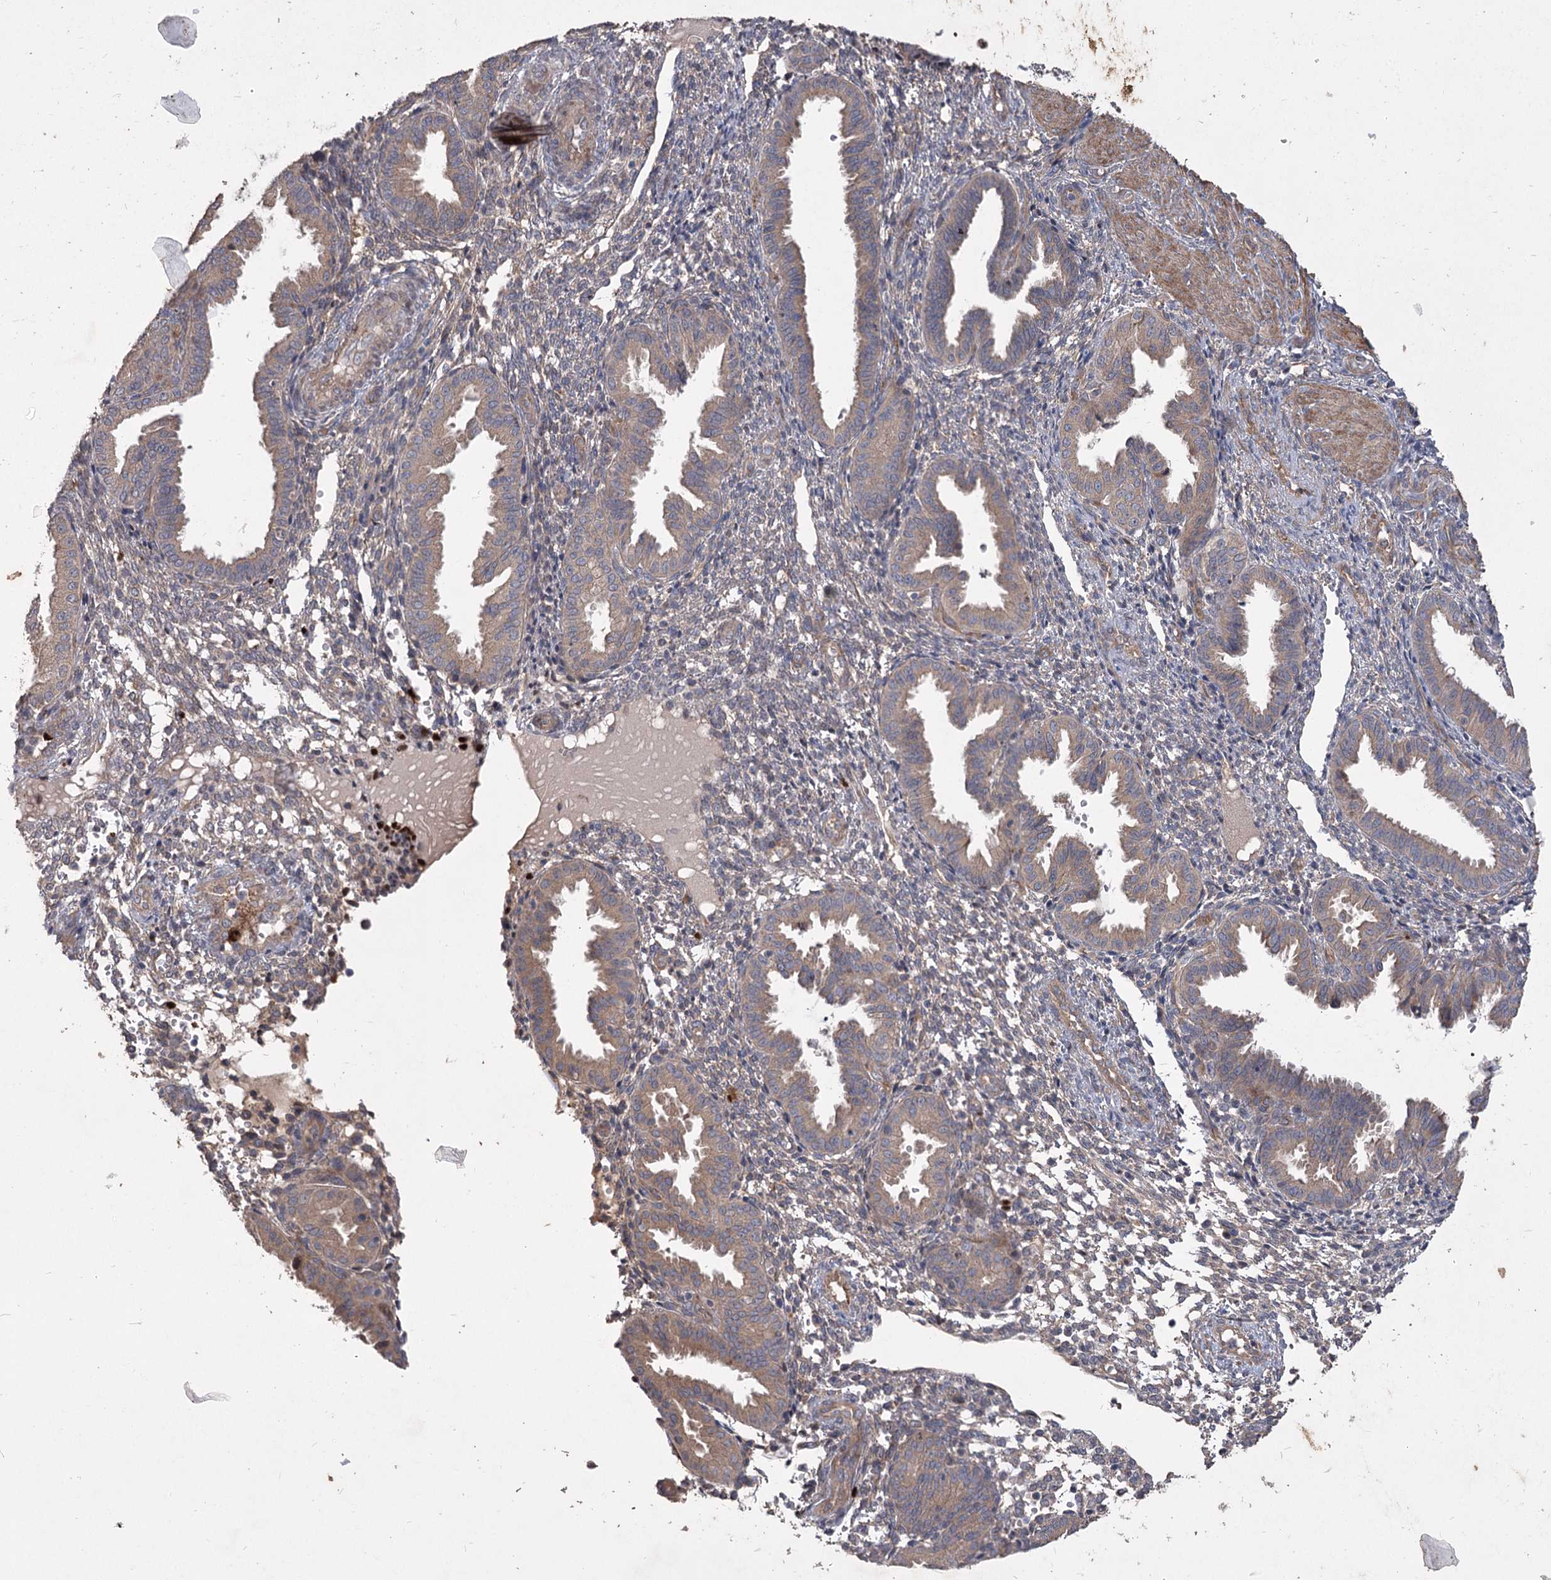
{"staining": {"intensity": "weak", "quantity": "<25%", "location": "cytoplasmic/membranous"}, "tissue": "endometrium", "cell_type": "Cells in endometrial stroma", "image_type": "normal", "snomed": [{"axis": "morphology", "description": "Normal tissue, NOS"}, {"axis": "topography", "description": "Endometrium"}], "caption": "Immunohistochemistry of benign endometrium demonstrates no positivity in cells in endometrial stroma.", "gene": "RIN2", "patient": {"sex": "female", "age": 33}}